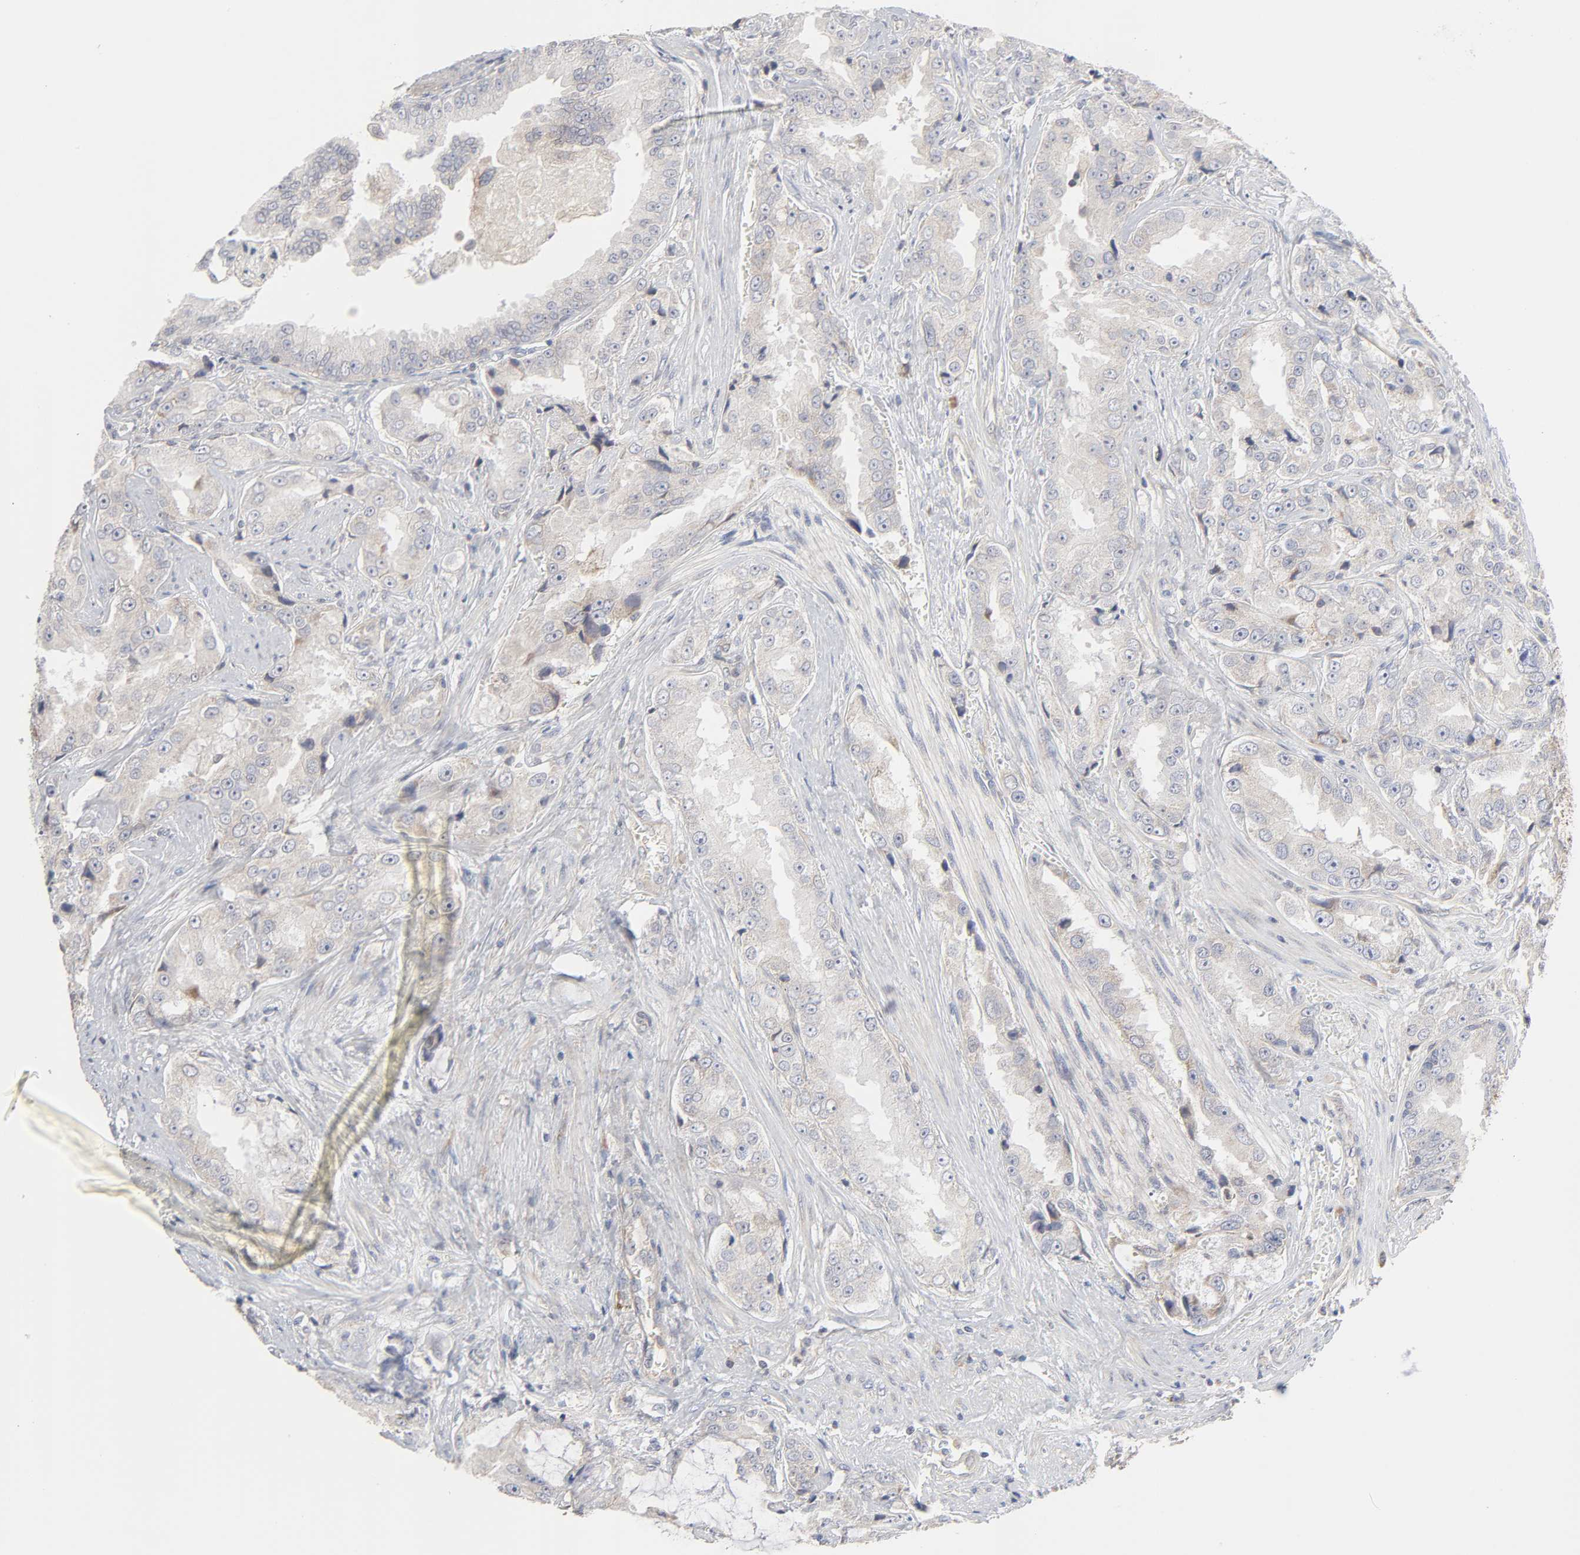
{"staining": {"intensity": "weak", "quantity": "25%-75%", "location": "cytoplasmic/membranous"}, "tissue": "prostate cancer", "cell_type": "Tumor cells", "image_type": "cancer", "snomed": [{"axis": "morphology", "description": "Adenocarcinoma, High grade"}, {"axis": "topography", "description": "Prostate"}], "caption": "The immunohistochemical stain labels weak cytoplasmic/membranous positivity in tumor cells of adenocarcinoma (high-grade) (prostate) tissue. Nuclei are stained in blue.", "gene": "IL4R", "patient": {"sex": "male", "age": 73}}